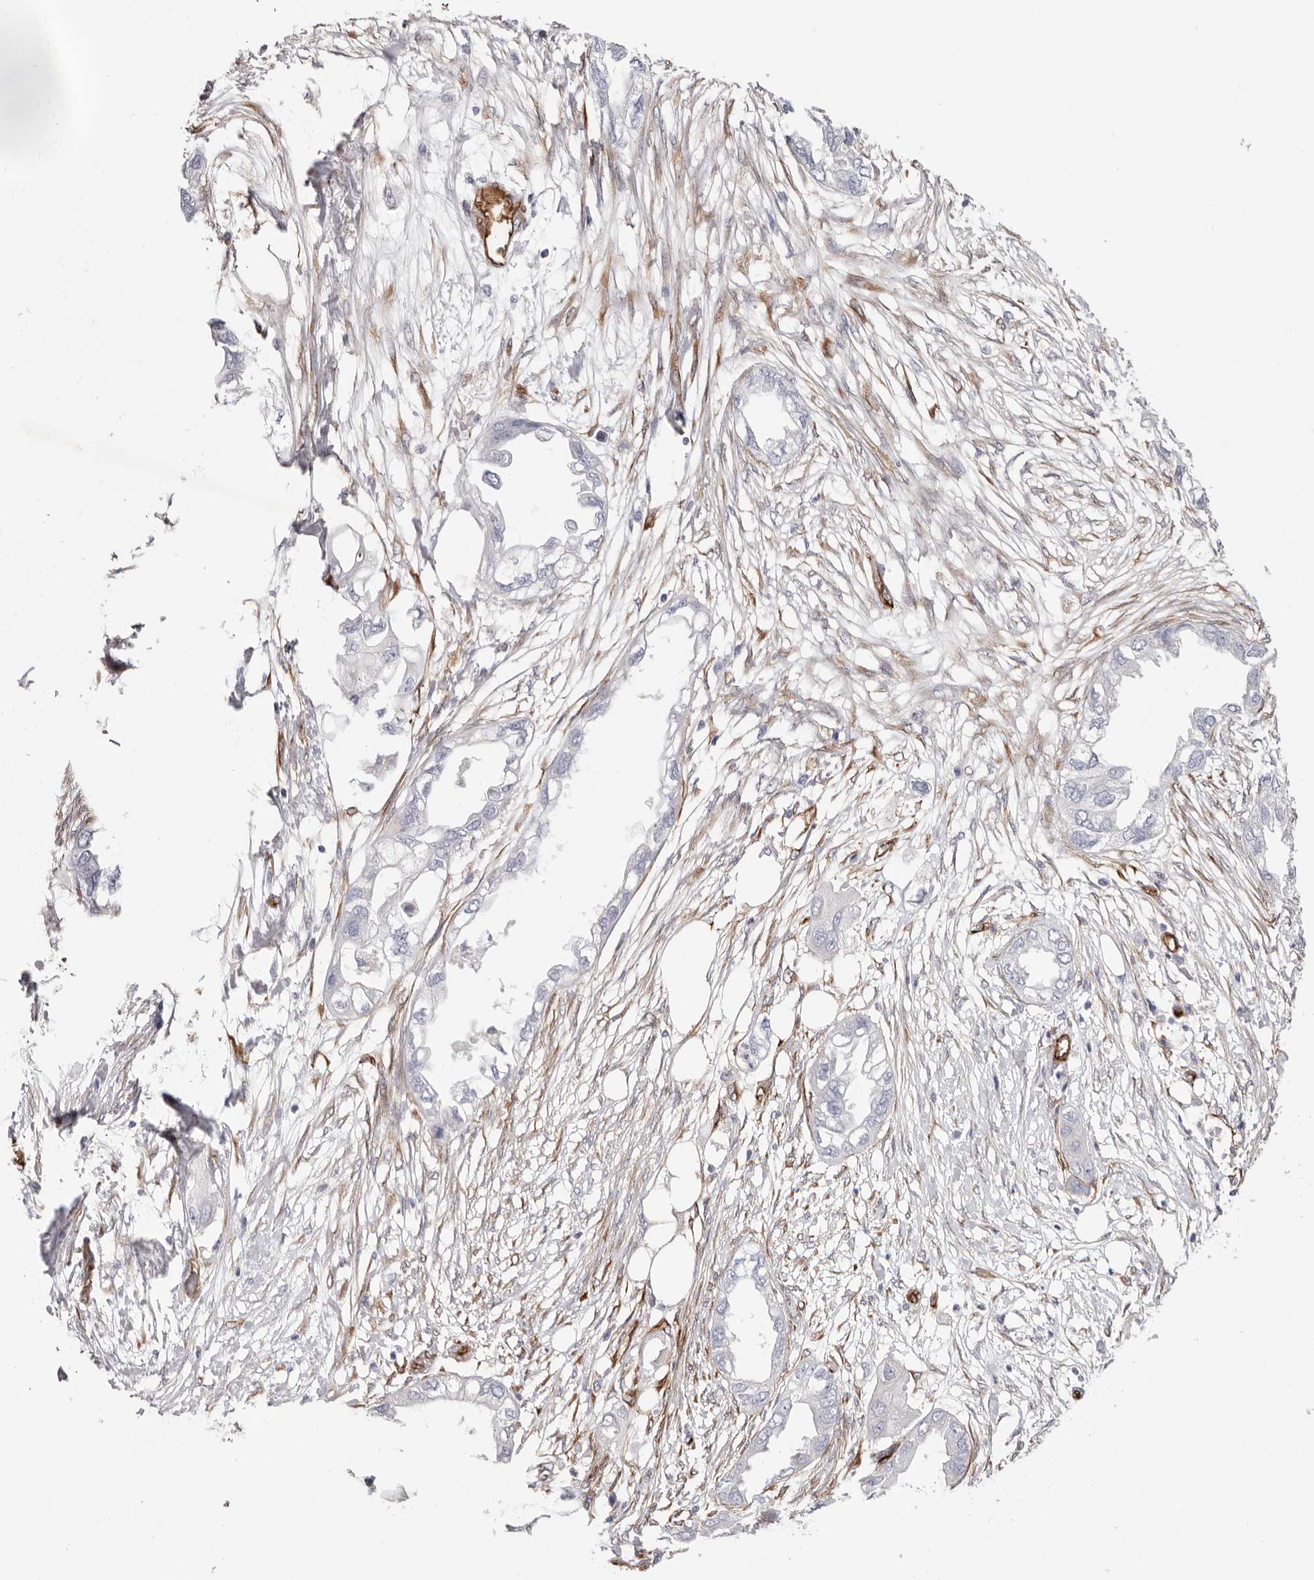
{"staining": {"intensity": "negative", "quantity": "none", "location": "none"}, "tissue": "endometrial cancer", "cell_type": "Tumor cells", "image_type": "cancer", "snomed": [{"axis": "morphology", "description": "Adenocarcinoma, NOS"}, {"axis": "morphology", "description": "Adenocarcinoma, metastatic, NOS"}, {"axis": "topography", "description": "Adipose tissue"}, {"axis": "topography", "description": "Endometrium"}], "caption": "Immunohistochemical staining of human adenocarcinoma (endometrial) demonstrates no significant expression in tumor cells. (DAB IHC visualized using brightfield microscopy, high magnification).", "gene": "LRRC66", "patient": {"sex": "female", "age": 67}}